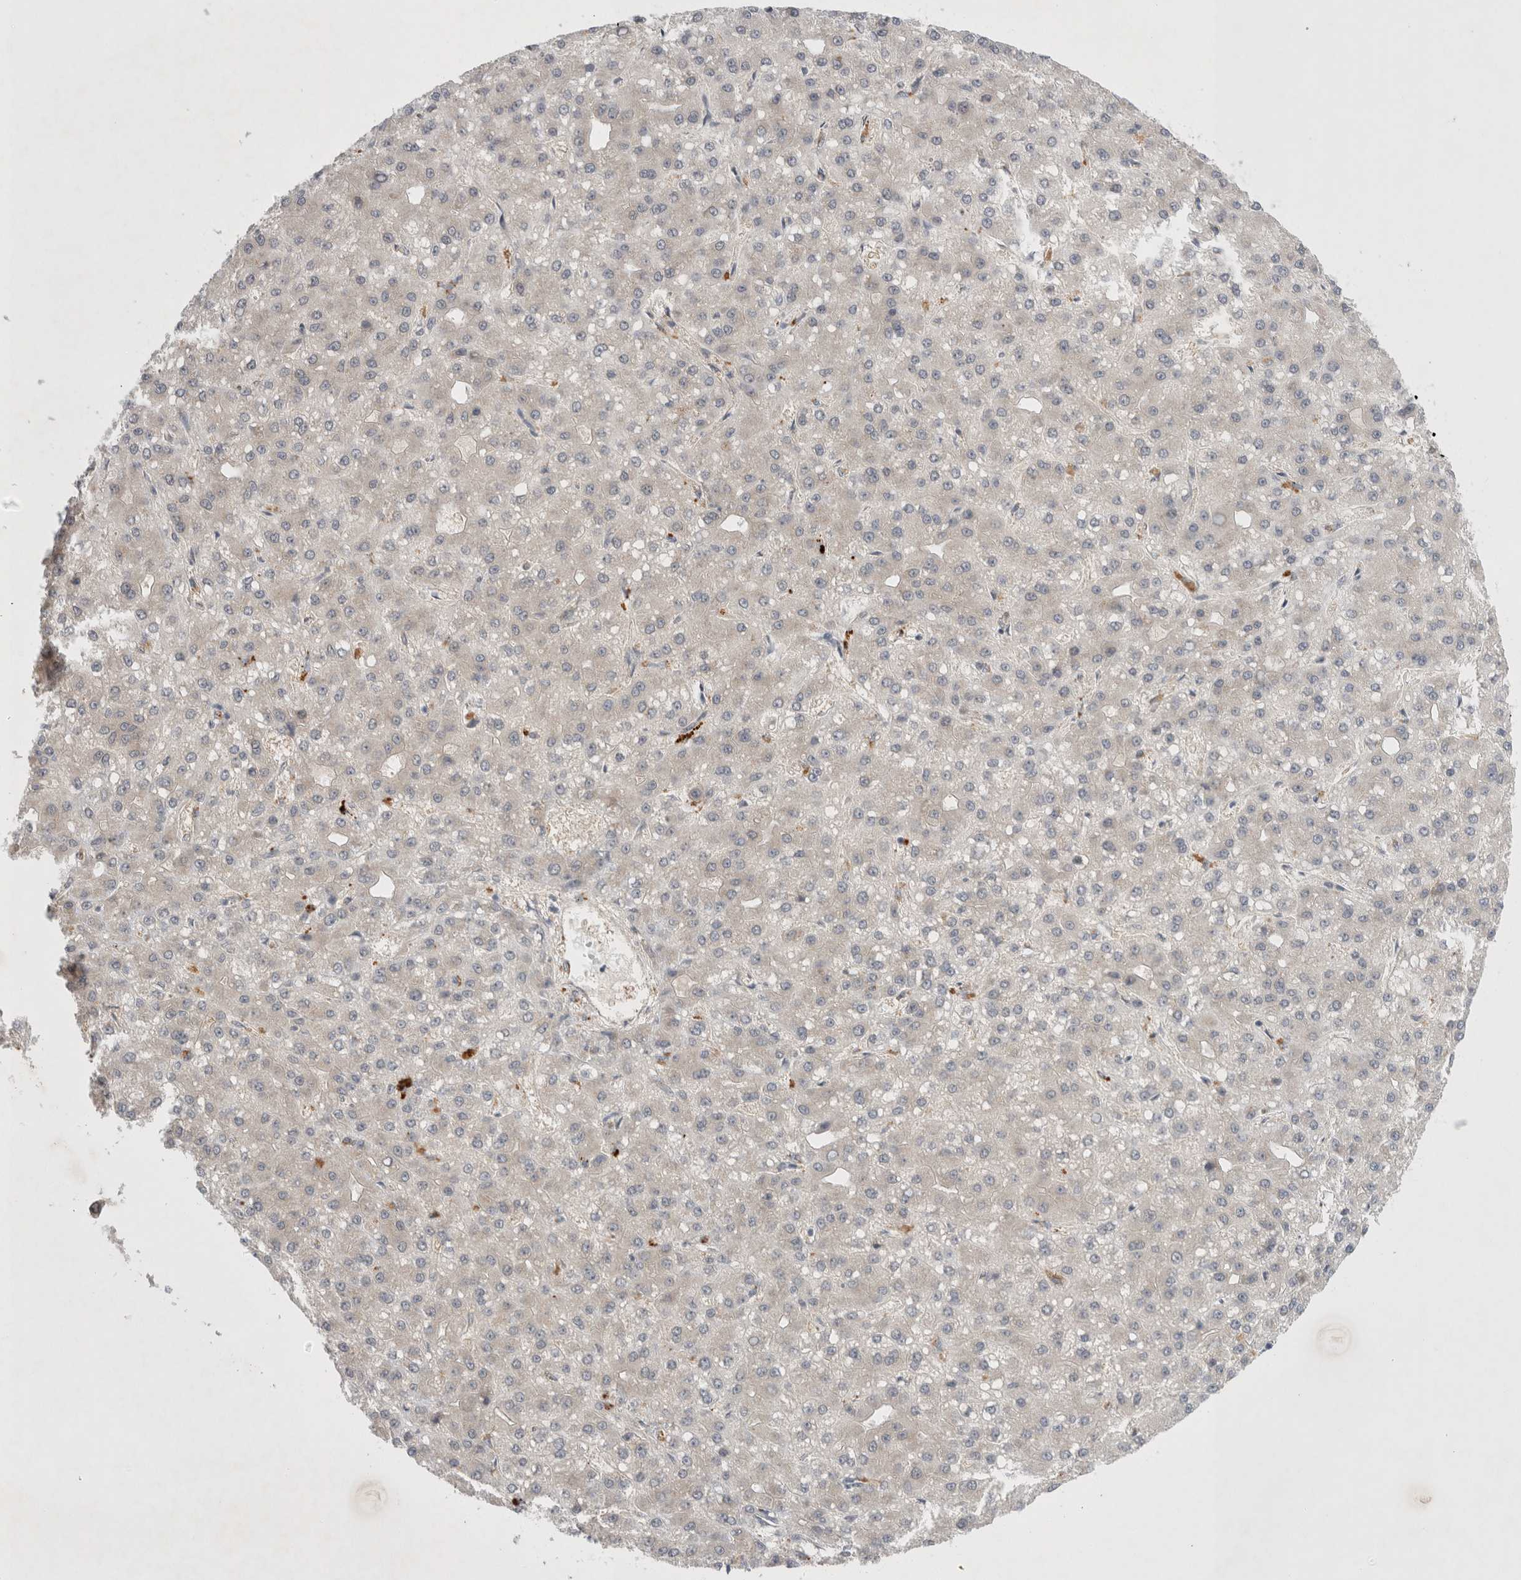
{"staining": {"intensity": "weak", "quantity": "<25%", "location": "cytoplasmic/membranous"}, "tissue": "liver cancer", "cell_type": "Tumor cells", "image_type": "cancer", "snomed": [{"axis": "morphology", "description": "Carcinoma, Hepatocellular, NOS"}, {"axis": "topography", "description": "Liver"}], "caption": "Immunohistochemistry (IHC) photomicrograph of neoplastic tissue: hepatocellular carcinoma (liver) stained with DAB (3,3'-diaminobenzidine) demonstrates no significant protein staining in tumor cells. Nuclei are stained in blue.", "gene": "WIPF2", "patient": {"sex": "male", "age": 67}}